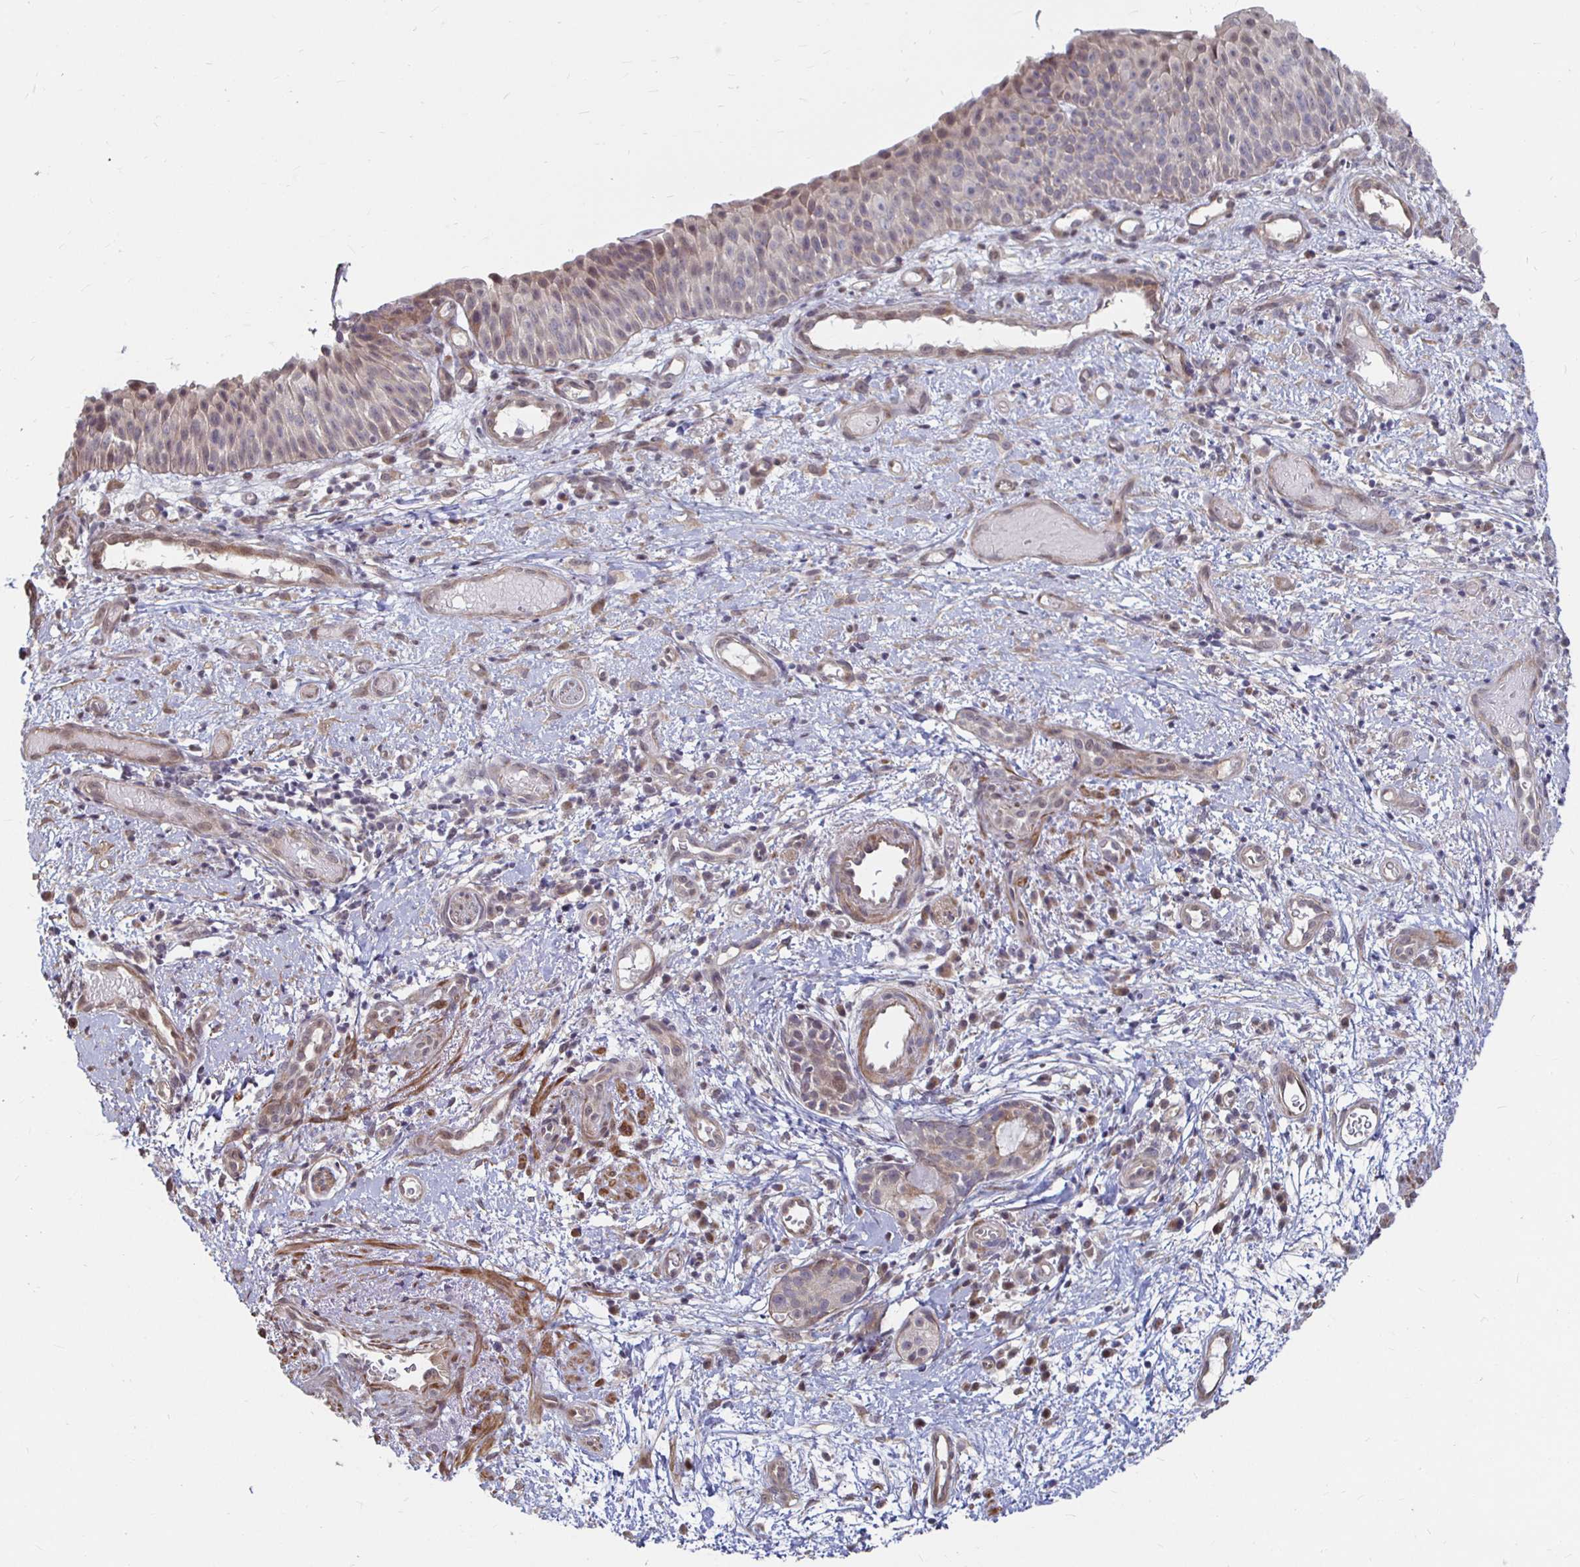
{"staining": {"intensity": "weak", "quantity": "25%-75%", "location": "cytoplasmic/membranous,nuclear"}, "tissue": "nasopharynx", "cell_type": "Respiratory epithelial cells", "image_type": "normal", "snomed": [{"axis": "morphology", "description": "Normal tissue, NOS"}, {"axis": "morphology", "description": "Inflammation, NOS"}, {"axis": "topography", "description": "Nasopharynx"}], "caption": "Normal nasopharynx shows weak cytoplasmic/membranous,nuclear expression in about 25%-75% of respiratory epithelial cells.", "gene": "CAPN11", "patient": {"sex": "male", "age": 54}}